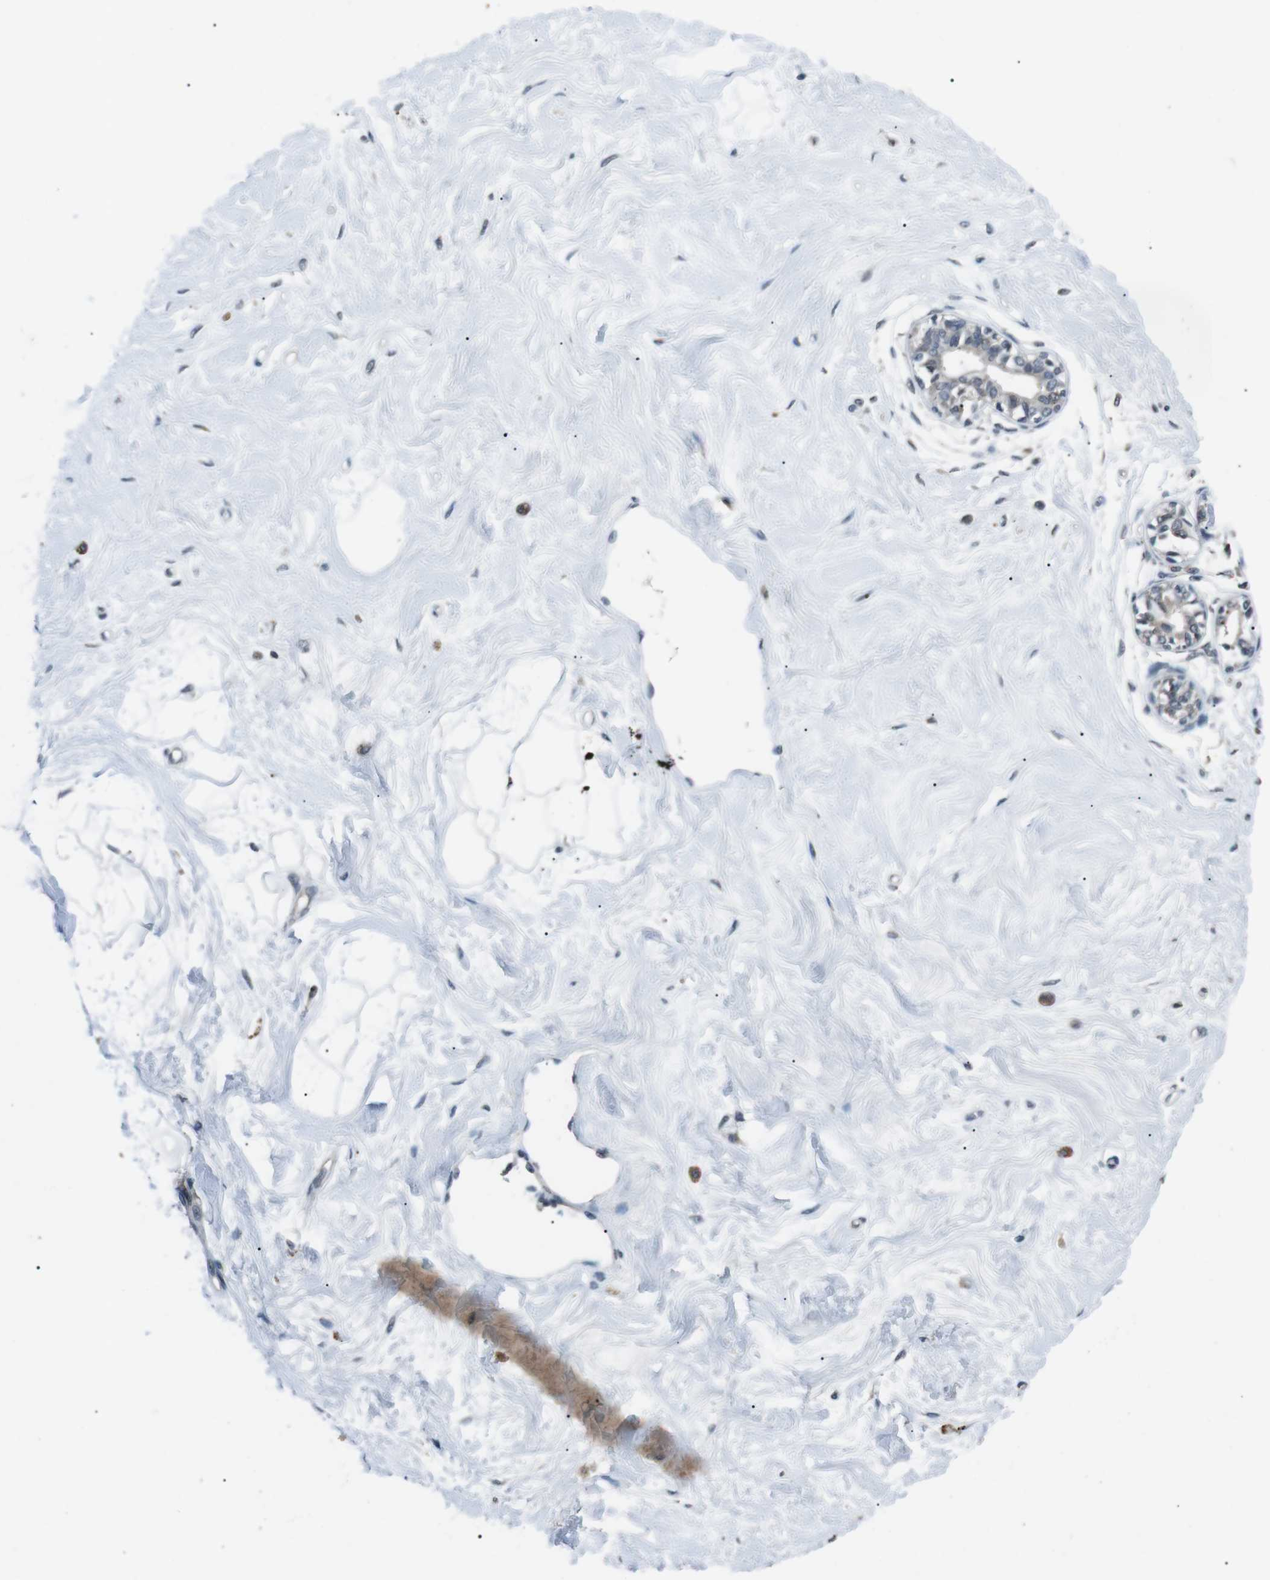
{"staining": {"intensity": "negative", "quantity": "none", "location": "none"}, "tissue": "breast", "cell_type": "Adipocytes", "image_type": "normal", "snomed": [{"axis": "morphology", "description": "Normal tissue, NOS"}, {"axis": "topography", "description": "Breast"}], "caption": "Unremarkable breast was stained to show a protein in brown. There is no significant positivity in adipocytes. (Stains: DAB IHC with hematoxylin counter stain, Microscopy: brightfield microscopy at high magnification).", "gene": "NEK7", "patient": {"sex": "female", "age": 45}}